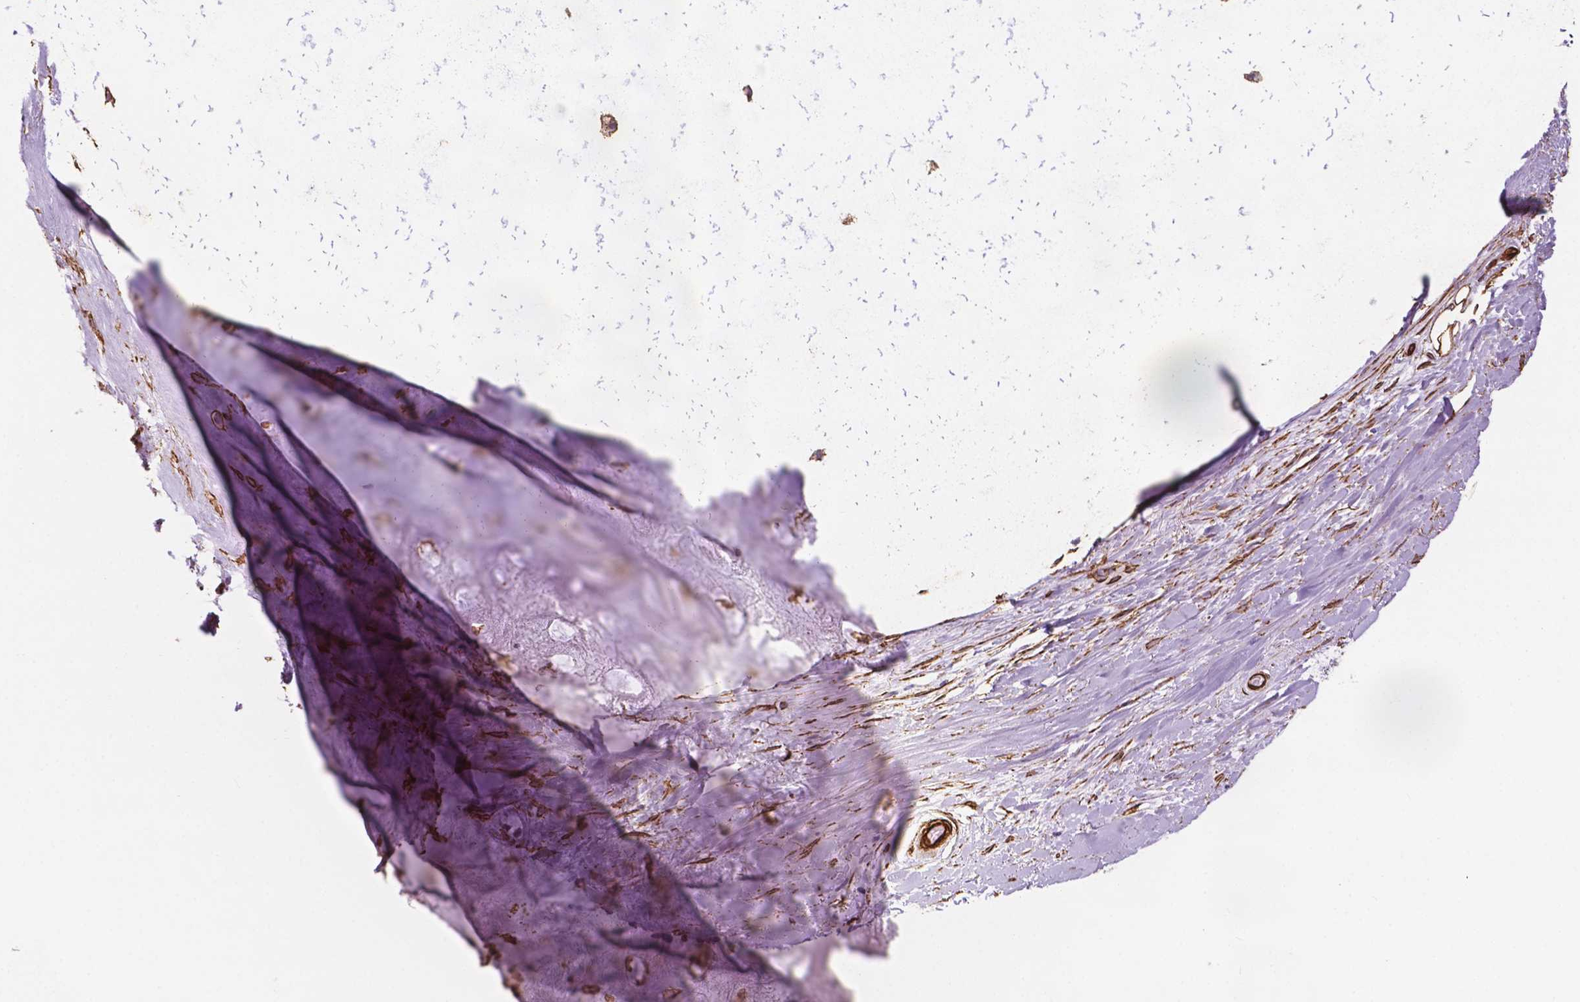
{"staining": {"intensity": "moderate", "quantity": "<25%", "location": "cytoplasmic/membranous,nuclear"}, "tissue": "adipose tissue", "cell_type": "Adipocytes", "image_type": "normal", "snomed": [{"axis": "morphology", "description": "Normal tissue, NOS"}, {"axis": "topography", "description": "Cartilage tissue"}], "caption": "Human adipose tissue stained with a brown dye exhibits moderate cytoplasmic/membranous,nuclear positive positivity in approximately <25% of adipocytes.", "gene": "EGFL8", "patient": {"sex": "male", "age": 57}}